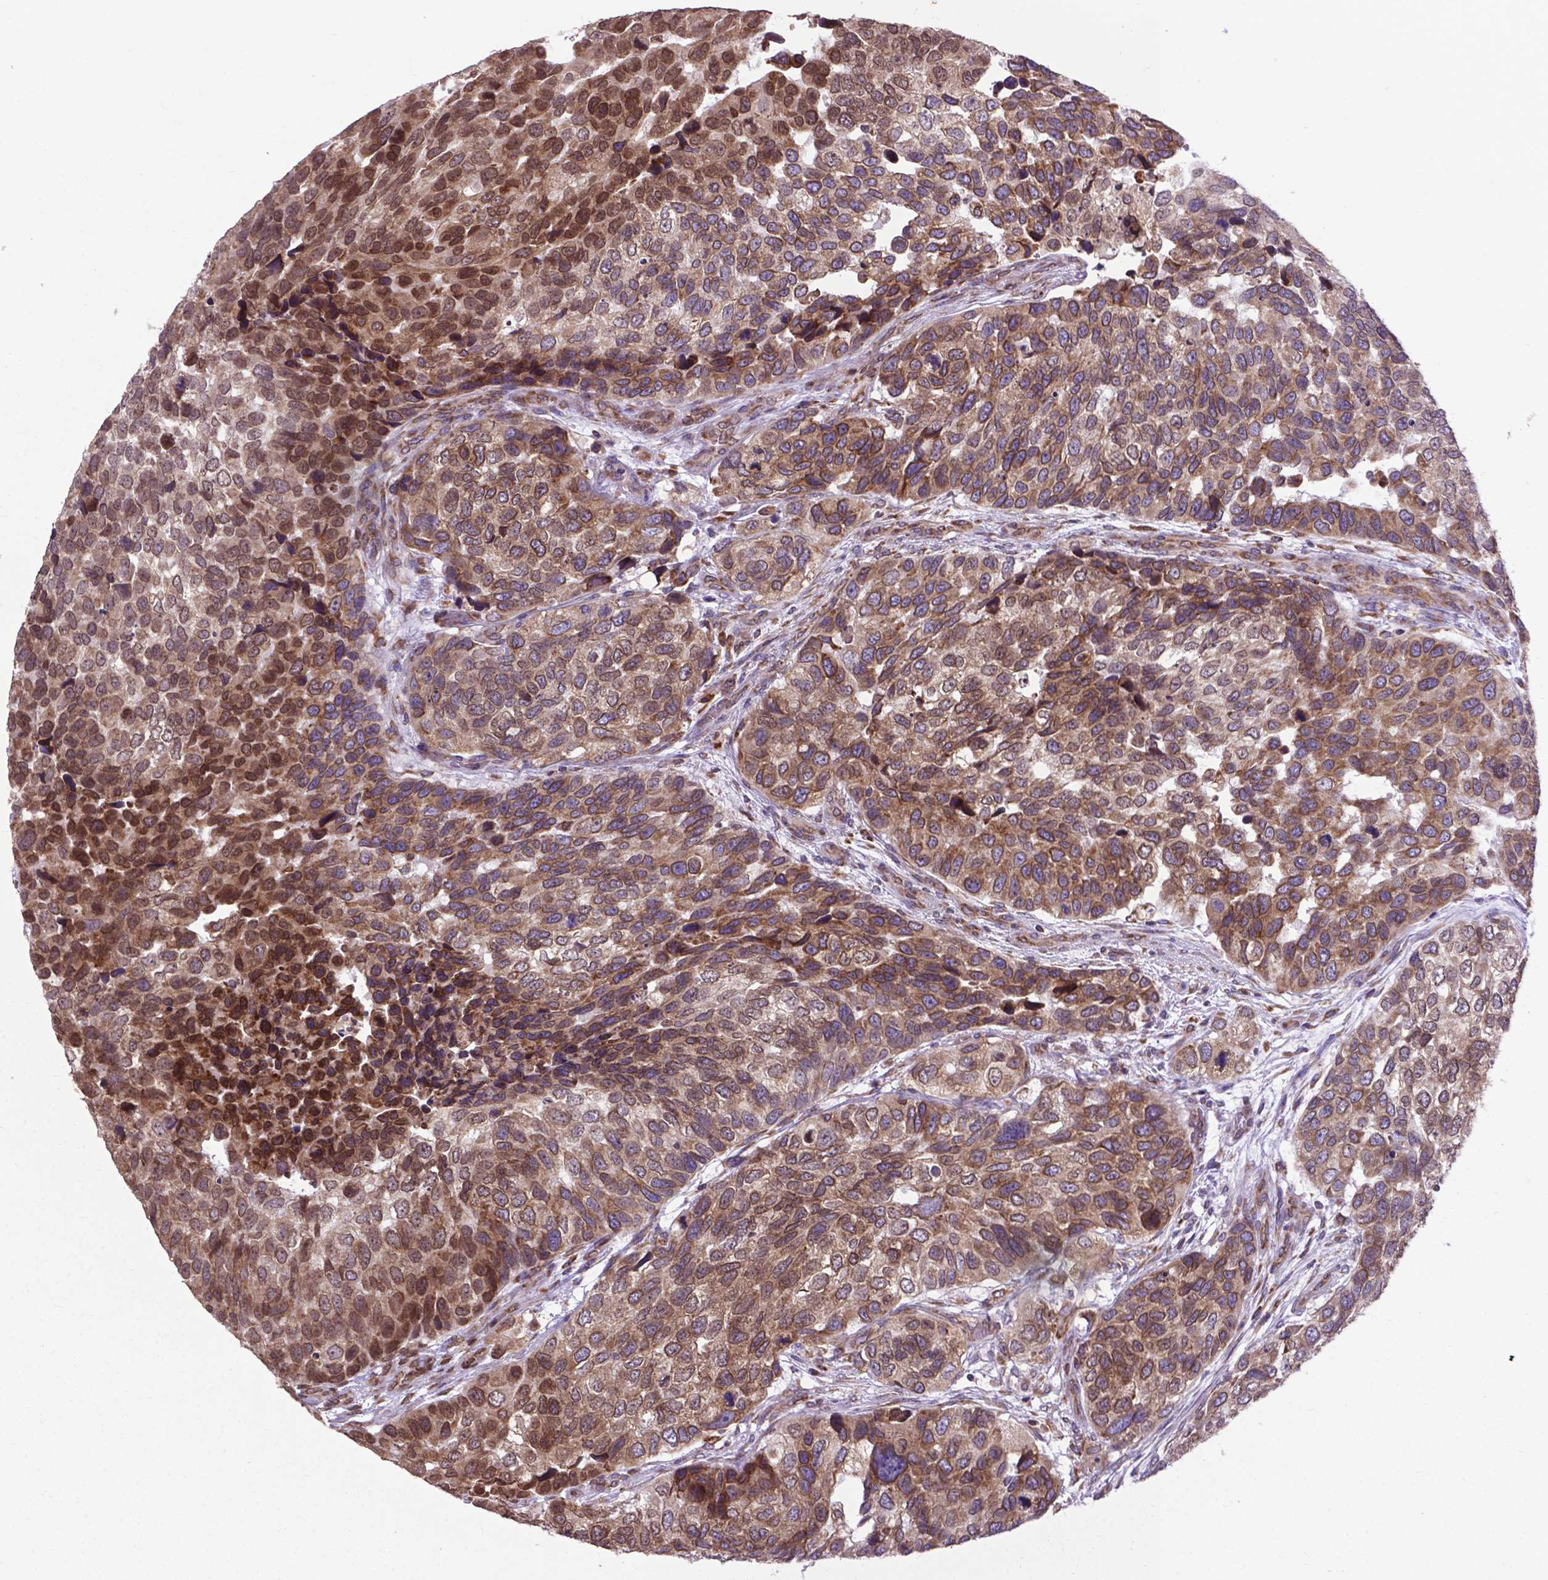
{"staining": {"intensity": "moderate", "quantity": ">75%", "location": "cytoplasmic/membranous,nuclear"}, "tissue": "urothelial cancer", "cell_type": "Tumor cells", "image_type": "cancer", "snomed": [{"axis": "morphology", "description": "Urothelial carcinoma, High grade"}, {"axis": "topography", "description": "Urinary bladder"}], "caption": "IHC histopathology image of human urothelial cancer stained for a protein (brown), which demonstrates medium levels of moderate cytoplasmic/membranous and nuclear staining in about >75% of tumor cells.", "gene": "WDR83OS", "patient": {"sex": "male", "age": 60}}